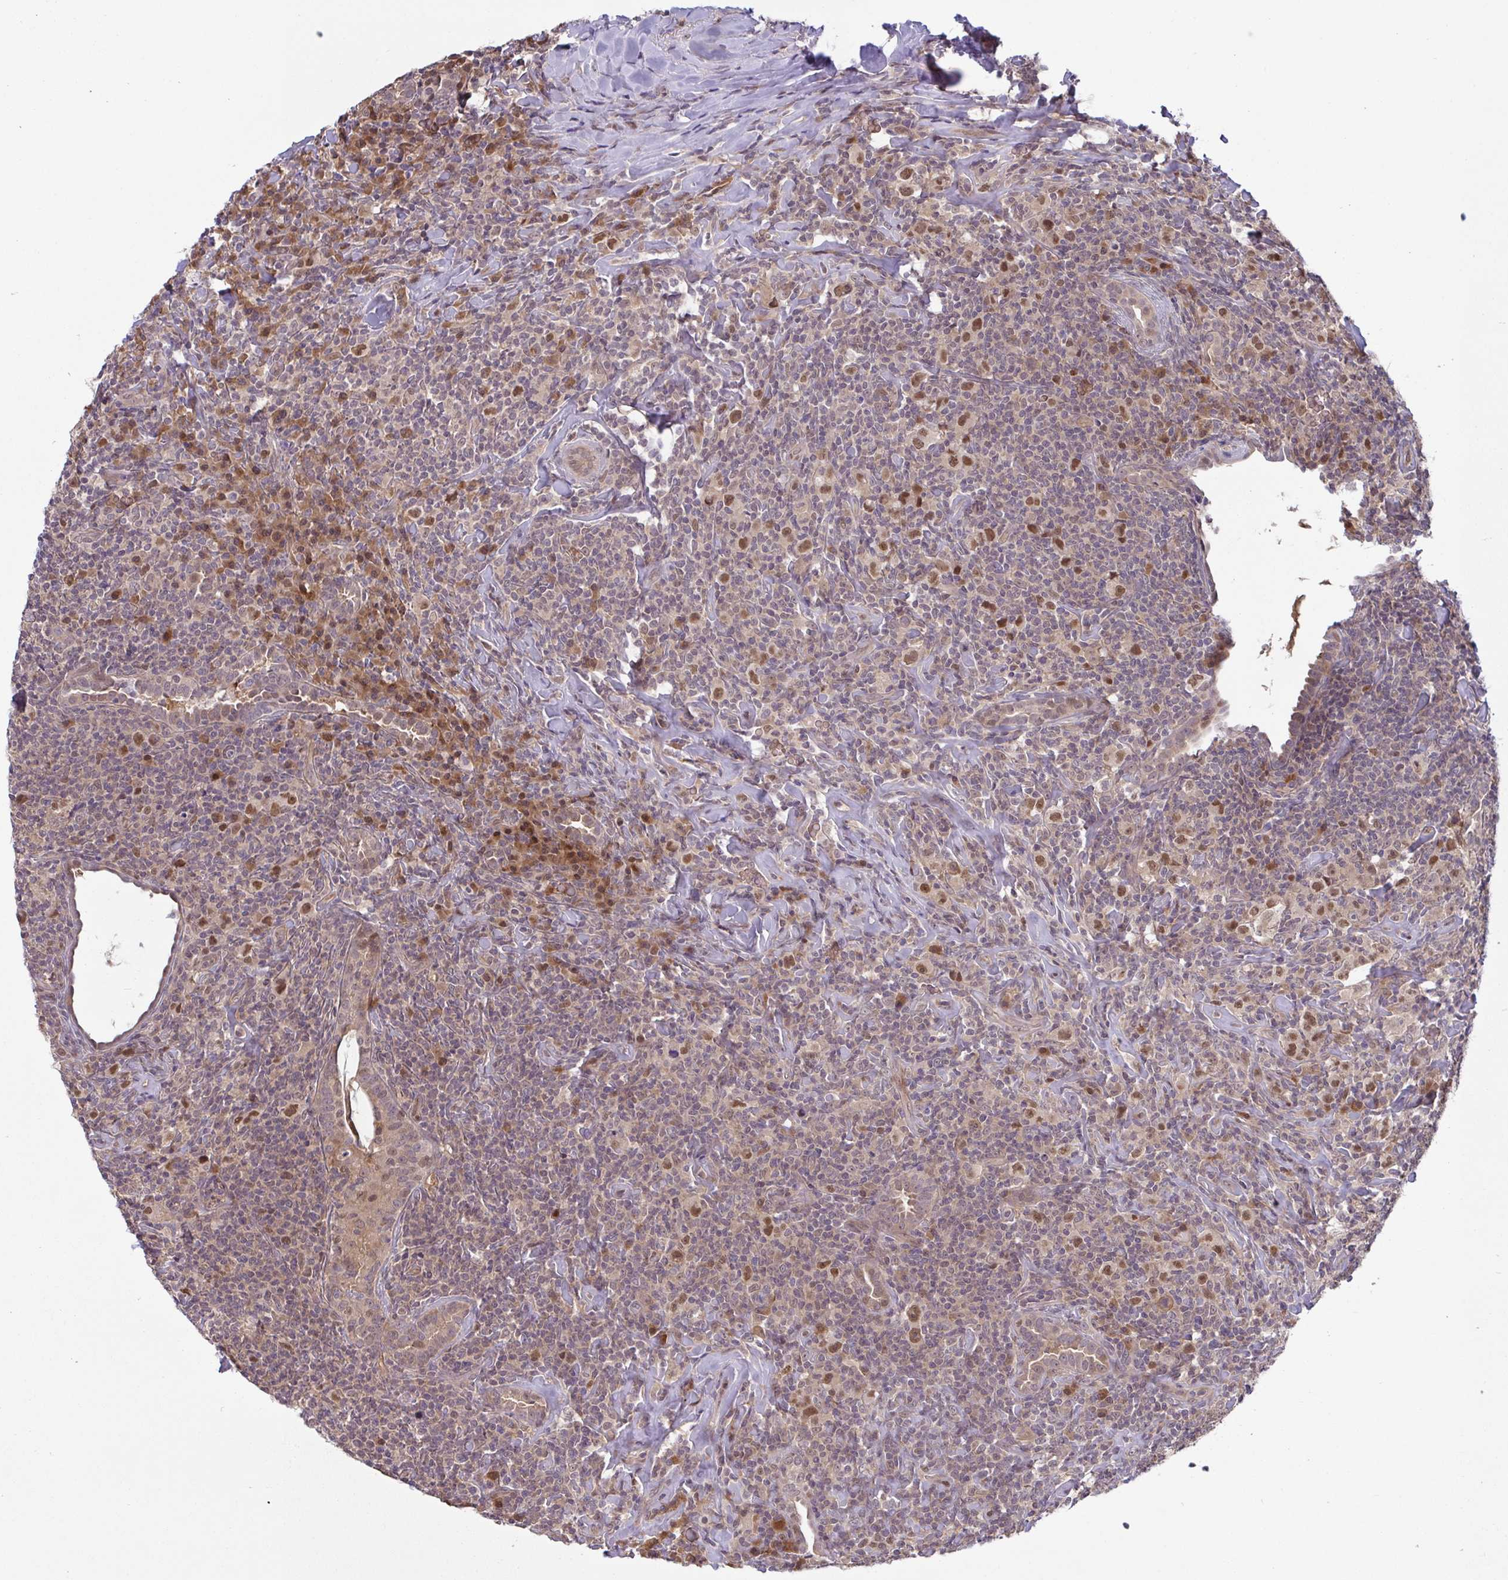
{"staining": {"intensity": "moderate", "quantity": ">75%", "location": "nuclear"}, "tissue": "lymphoma", "cell_type": "Tumor cells", "image_type": "cancer", "snomed": [{"axis": "morphology", "description": "Hodgkin's disease, NOS"}, {"axis": "topography", "description": "Lung"}], "caption": "A histopathology image of Hodgkin's disease stained for a protein reveals moderate nuclear brown staining in tumor cells.", "gene": "ZNF444", "patient": {"sex": "male", "age": 17}}